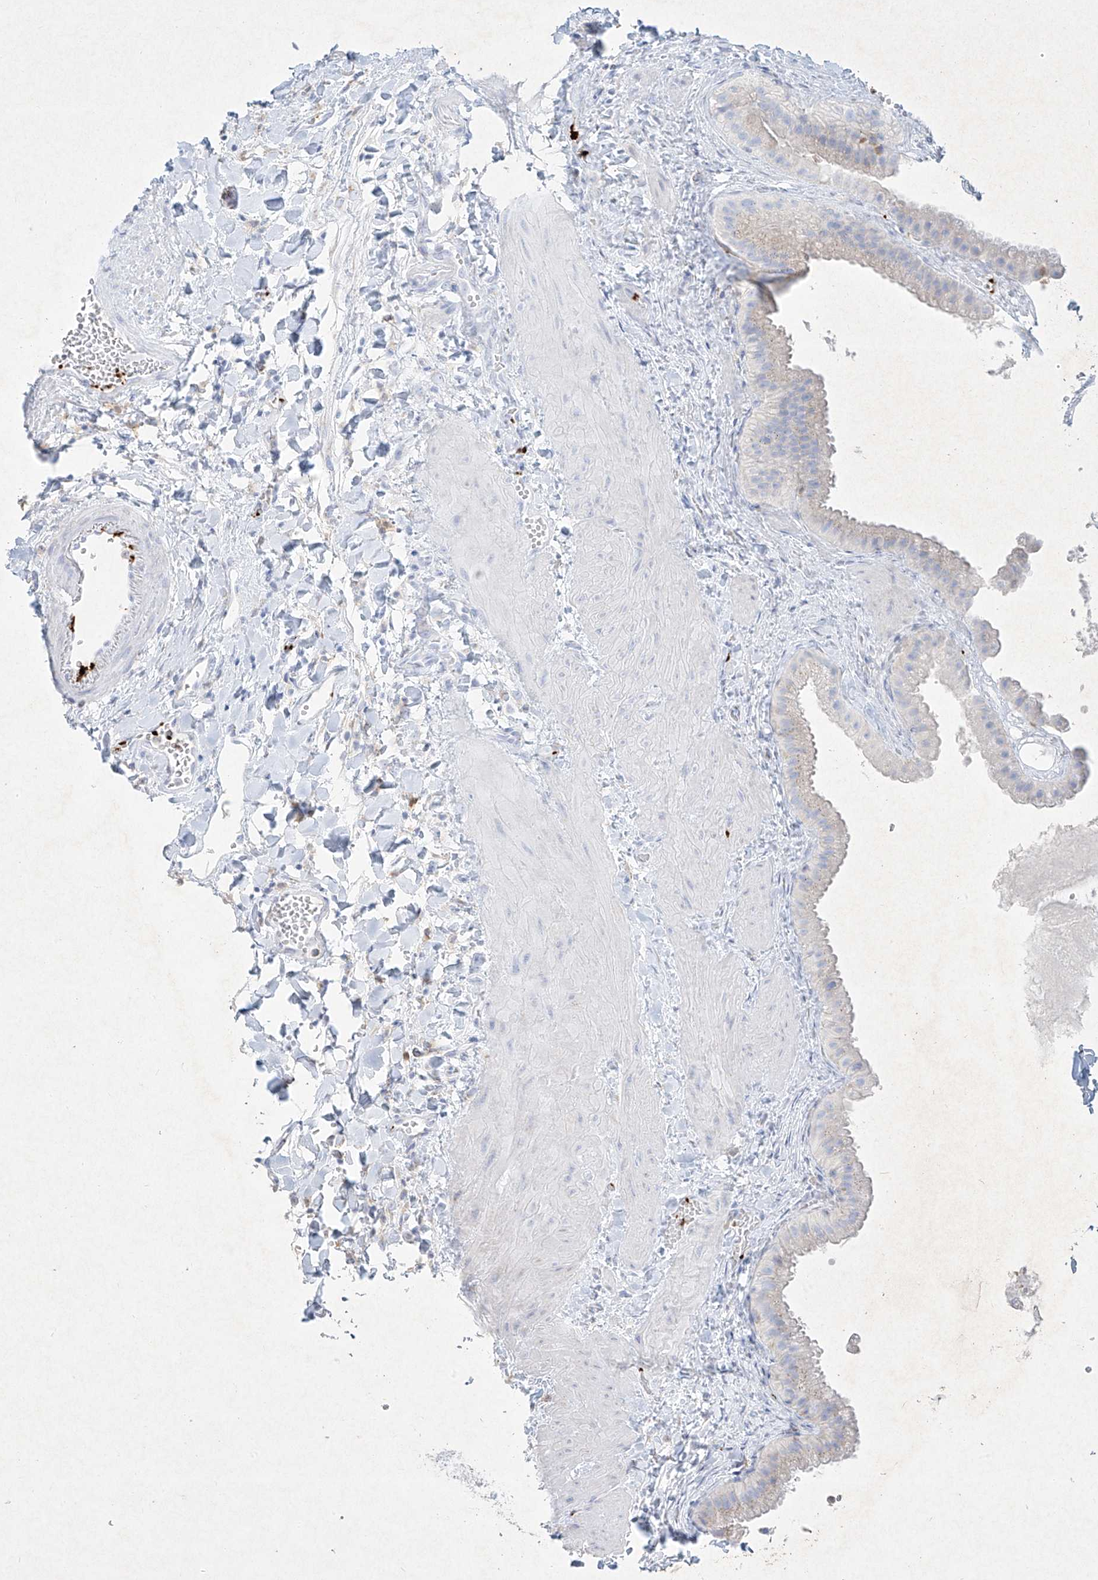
{"staining": {"intensity": "negative", "quantity": "none", "location": "none"}, "tissue": "gallbladder", "cell_type": "Glandular cells", "image_type": "normal", "snomed": [{"axis": "morphology", "description": "Normal tissue, NOS"}, {"axis": "topography", "description": "Gallbladder"}], "caption": "IHC histopathology image of normal gallbladder stained for a protein (brown), which reveals no expression in glandular cells. (DAB immunohistochemistry visualized using brightfield microscopy, high magnification).", "gene": "PLEK", "patient": {"sex": "male", "age": 55}}